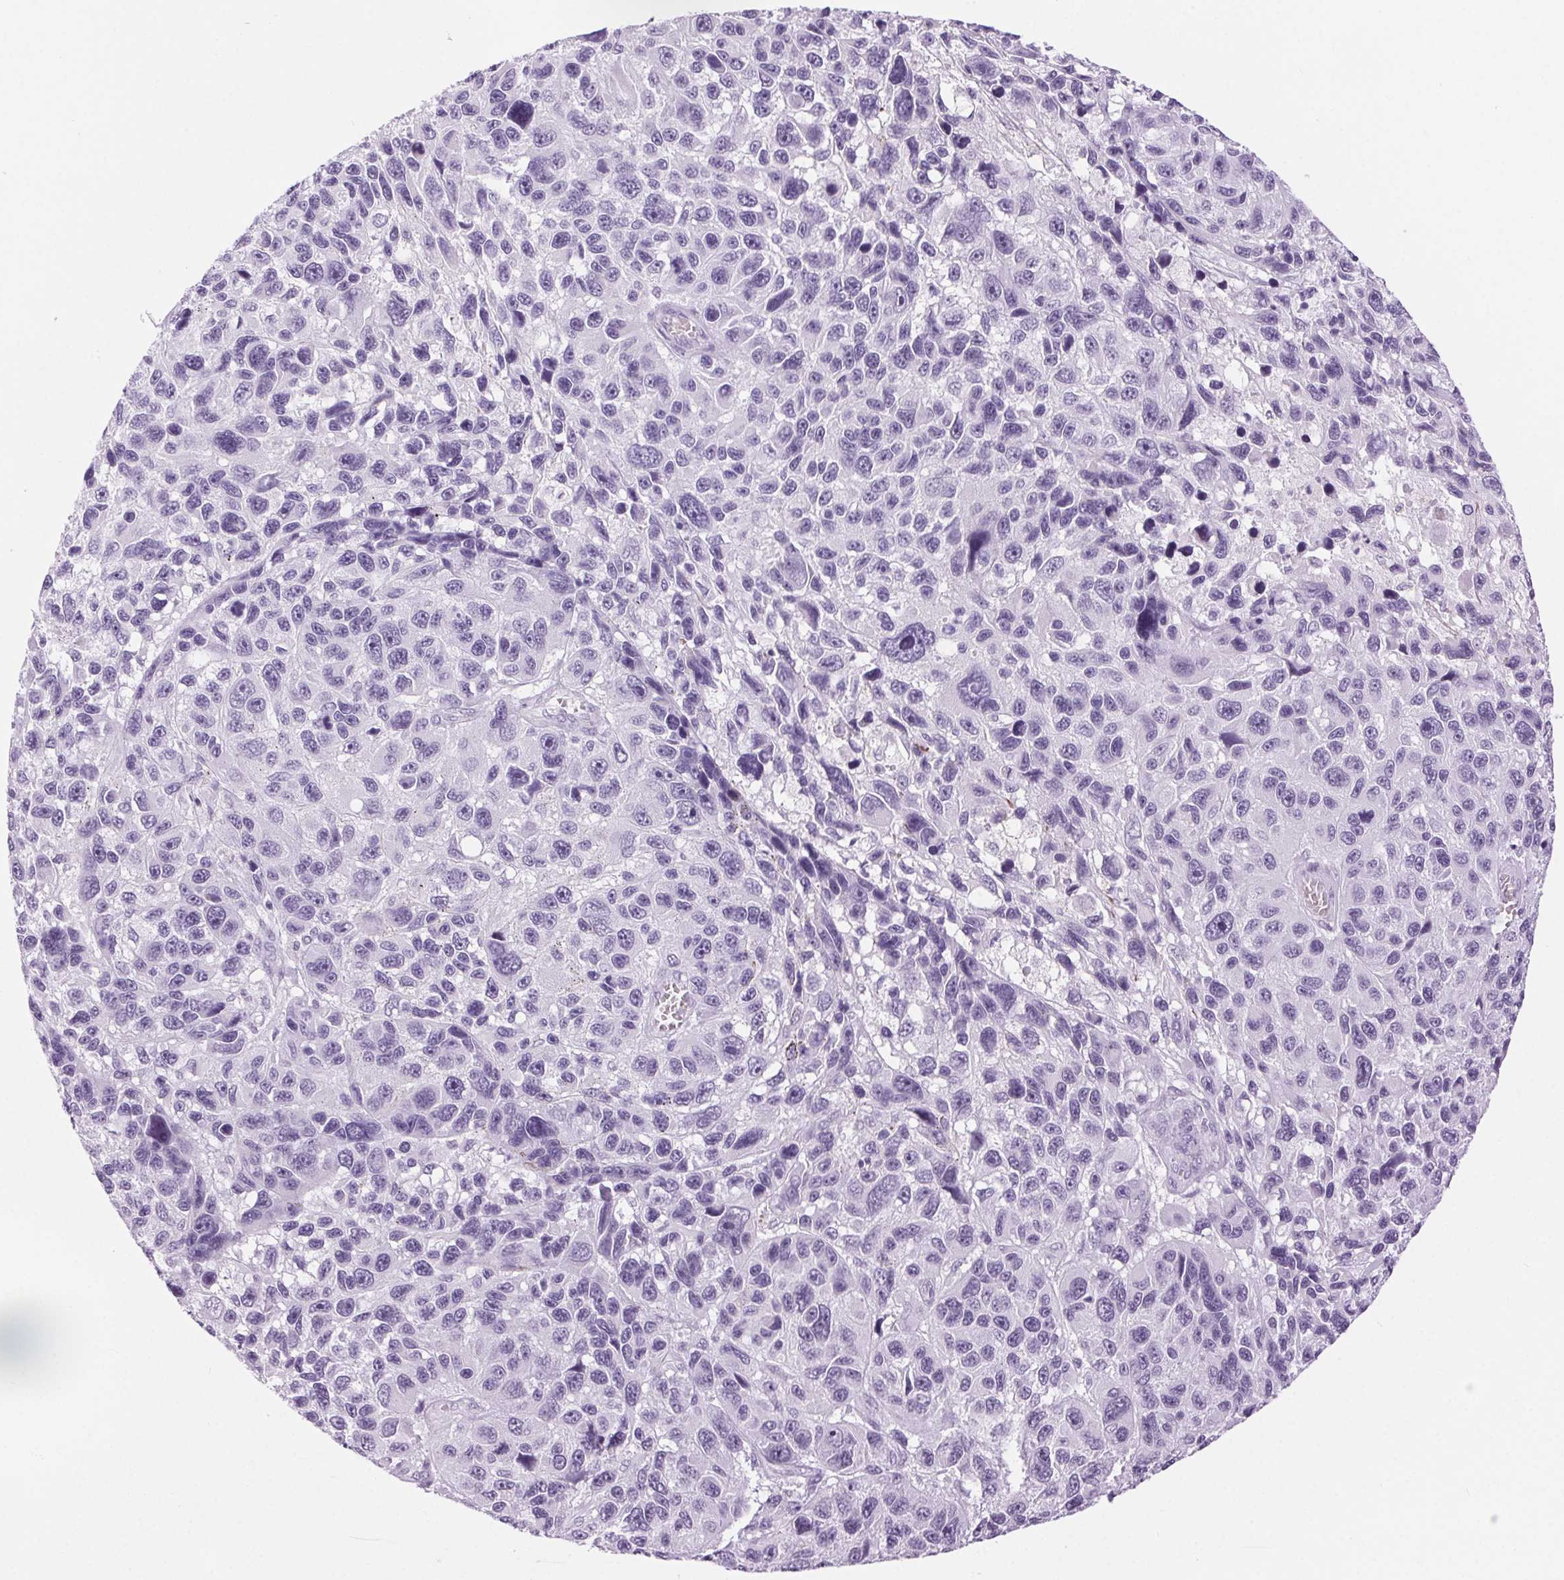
{"staining": {"intensity": "negative", "quantity": "none", "location": "none"}, "tissue": "melanoma", "cell_type": "Tumor cells", "image_type": "cancer", "snomed": [{"axis": "morphology", "description": "Malignant melanoma, NOS"}, {"axis": "topography", "description": "Skin"}], "caption": "A histopathology image of human melanoma is negative for staining in tumor cells. (DAB (3,3'-diaminobenzidine) immunohistochemistry (IHC) with hematoxylin counter stain).", "gene": "BEND2", "patient": {"sex": "male", "age": 53}}